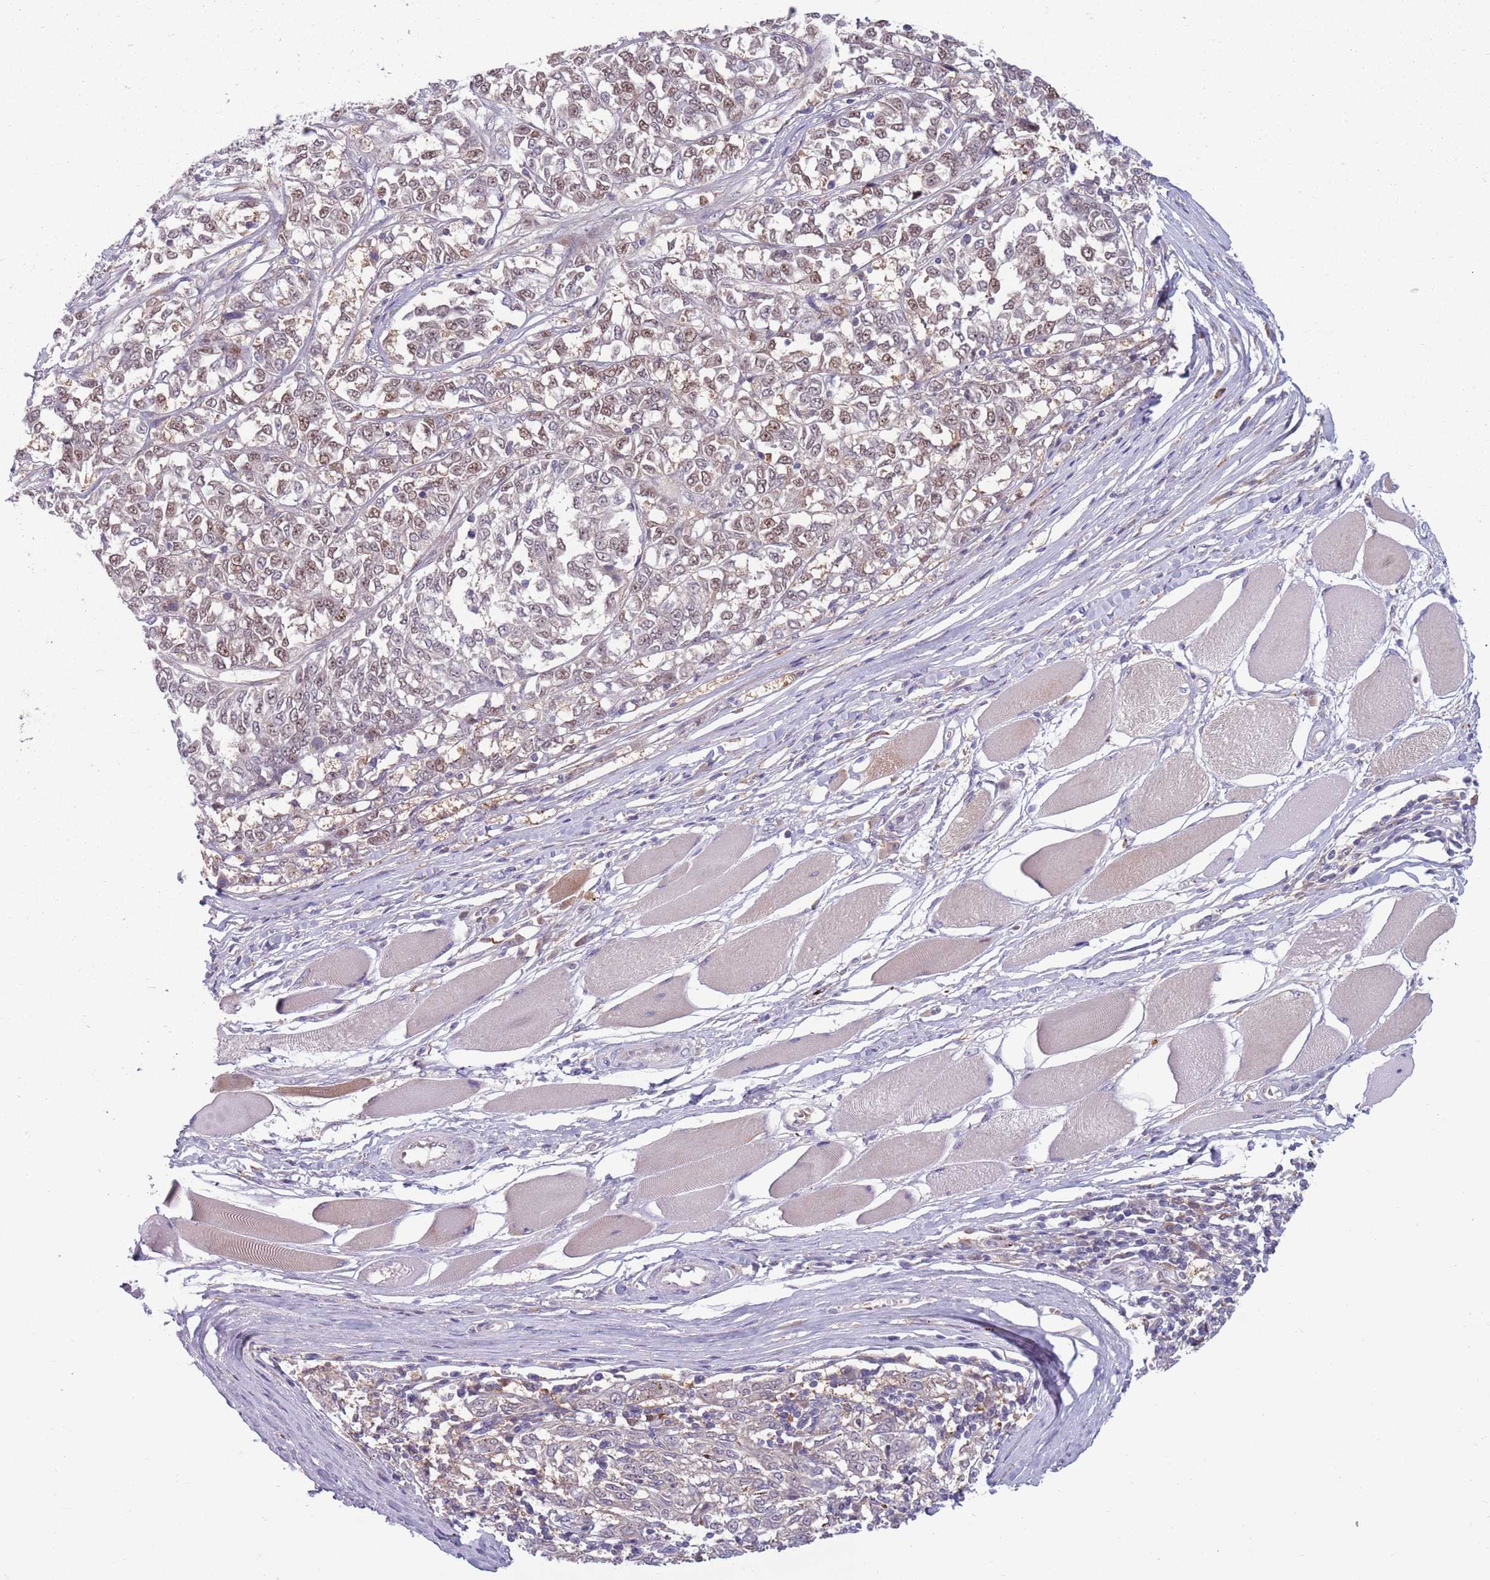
{"staining": {"intensity": "weak", "quantity": ">75%", "location": "nuclear"}, "tissue": "melanoma", "cell_type": "Tumor cells", "image_type": "cancer", "snomed": [{"axis": "morphology", "description": "Malignant melanoma, NOS"}, {"axis": "topography", "description": "Skin"}], "caption": "Protein analysis of melanoma tissue reveals weak nuclear expression in about >75% of tumor cells. The protein is stained brown, and the nuclei are stained in blue (DAB (3,3'-diaminobenzidine) IHC with brightfield microscopy, high magnification).", "gene": "CLNS1A", "patient": {"sex": "female", "age": 72}}